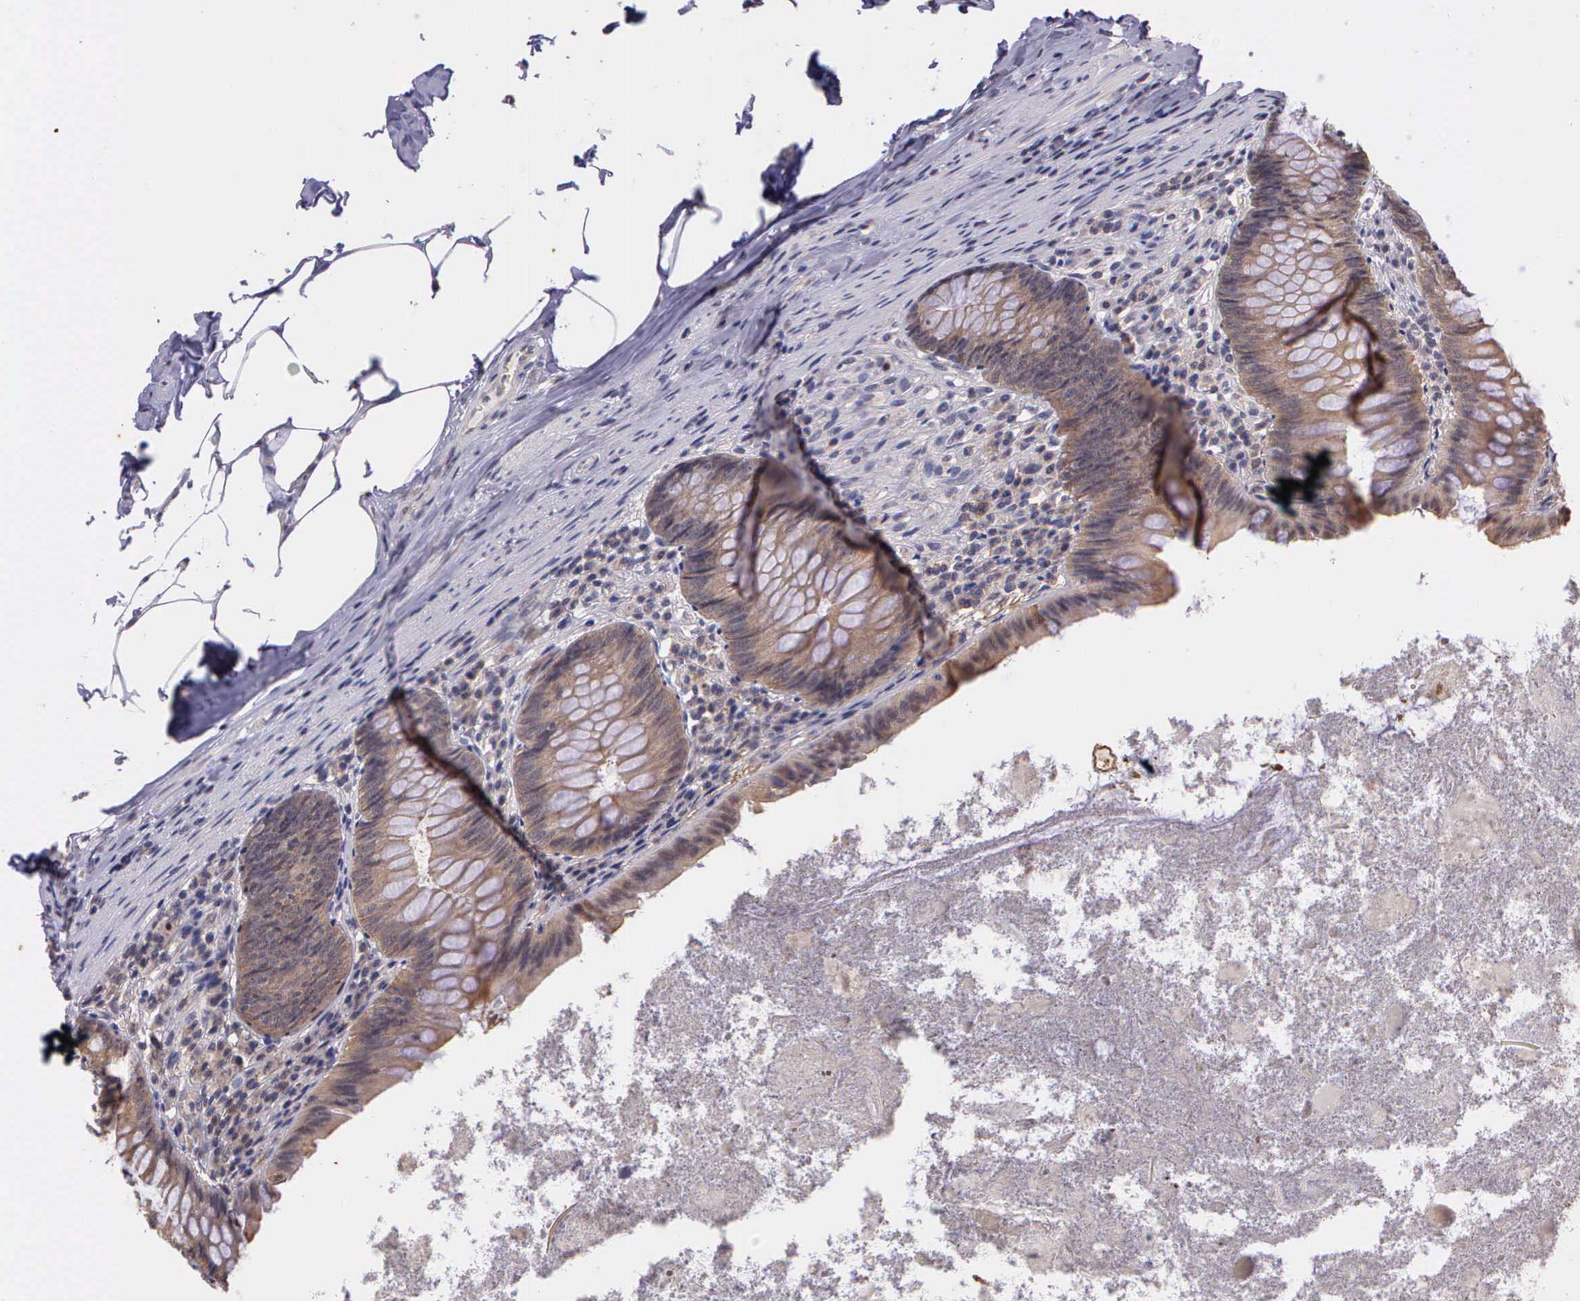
{"staining": {"intensity": "weak", "quantity": ">75%", "location": "cytoplasmic/membranous"}, "tissue": "appendix", "cell_type": "Glandular cells", "image_type": "normal", "snomed": [{"axis": "morphology", "description": "Normal tissue, NOS"}, {"axis": "topography", "description": "Appendix"}], "caption": "This micrograph displays immunohistochemistry (IHC) staining of unremarkable human appendix, with low weak cytoplasmic/membranous expression in about >75% of glandular cells.", "gene": "IGBP1P2", "patient": {"sex": "female", "age": 82}}